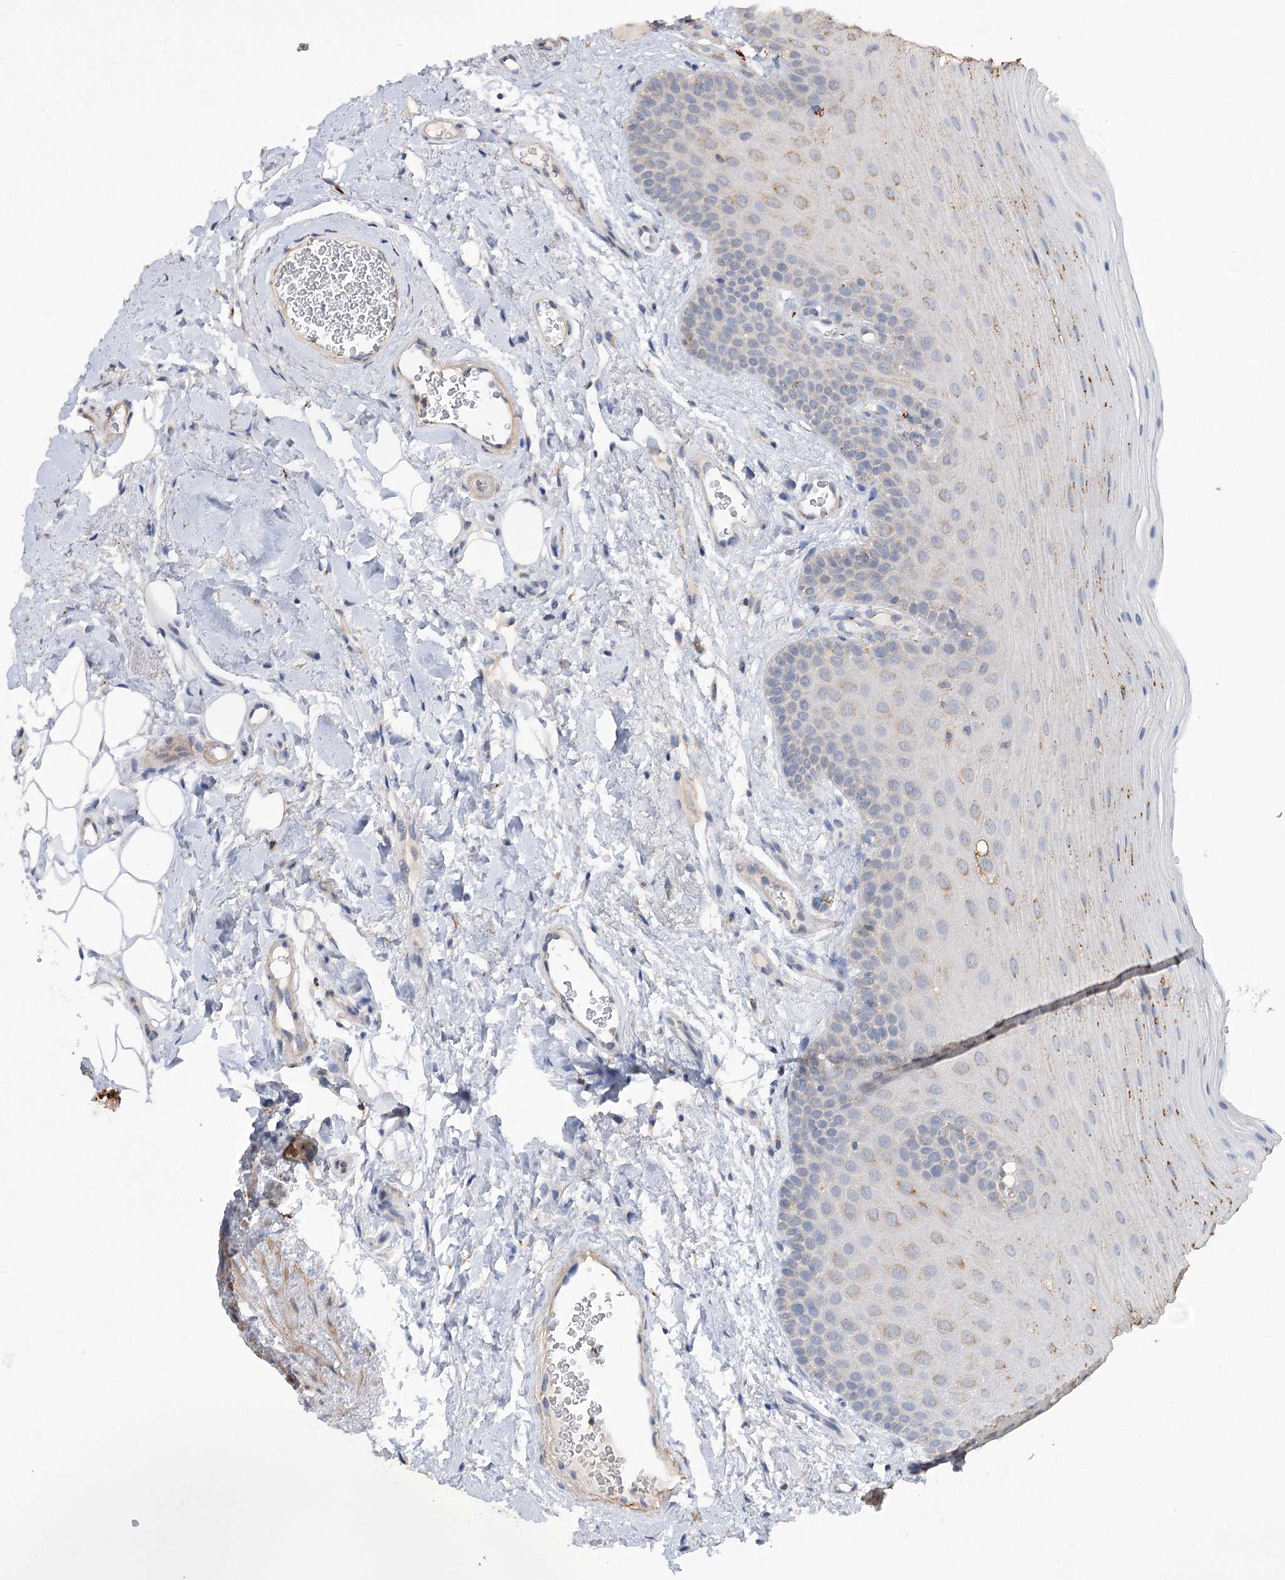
{"staining": {"intensity": "moderate", "quantity": "<25%", "location": "cytoplasmic/membranous"}, "tissue": "oral mucosa", "cell_type": "Squamous epithelial cells", "image_type": "normal", "snomed": [{"axis": "morphology", "description": "Normal tissue, NOS"}, {"axis": "topography", "description": "Oral tissue"}], "caption": "This photomicrograph demonstrates immunohistochemistry staining of normal human oral mucosa, with low moderate cytoplasmic/membranous staining in about <25% of squamous epithelial cells.", "gene": "TRIM71", "patient": {"sex": "male", "age": 68}}